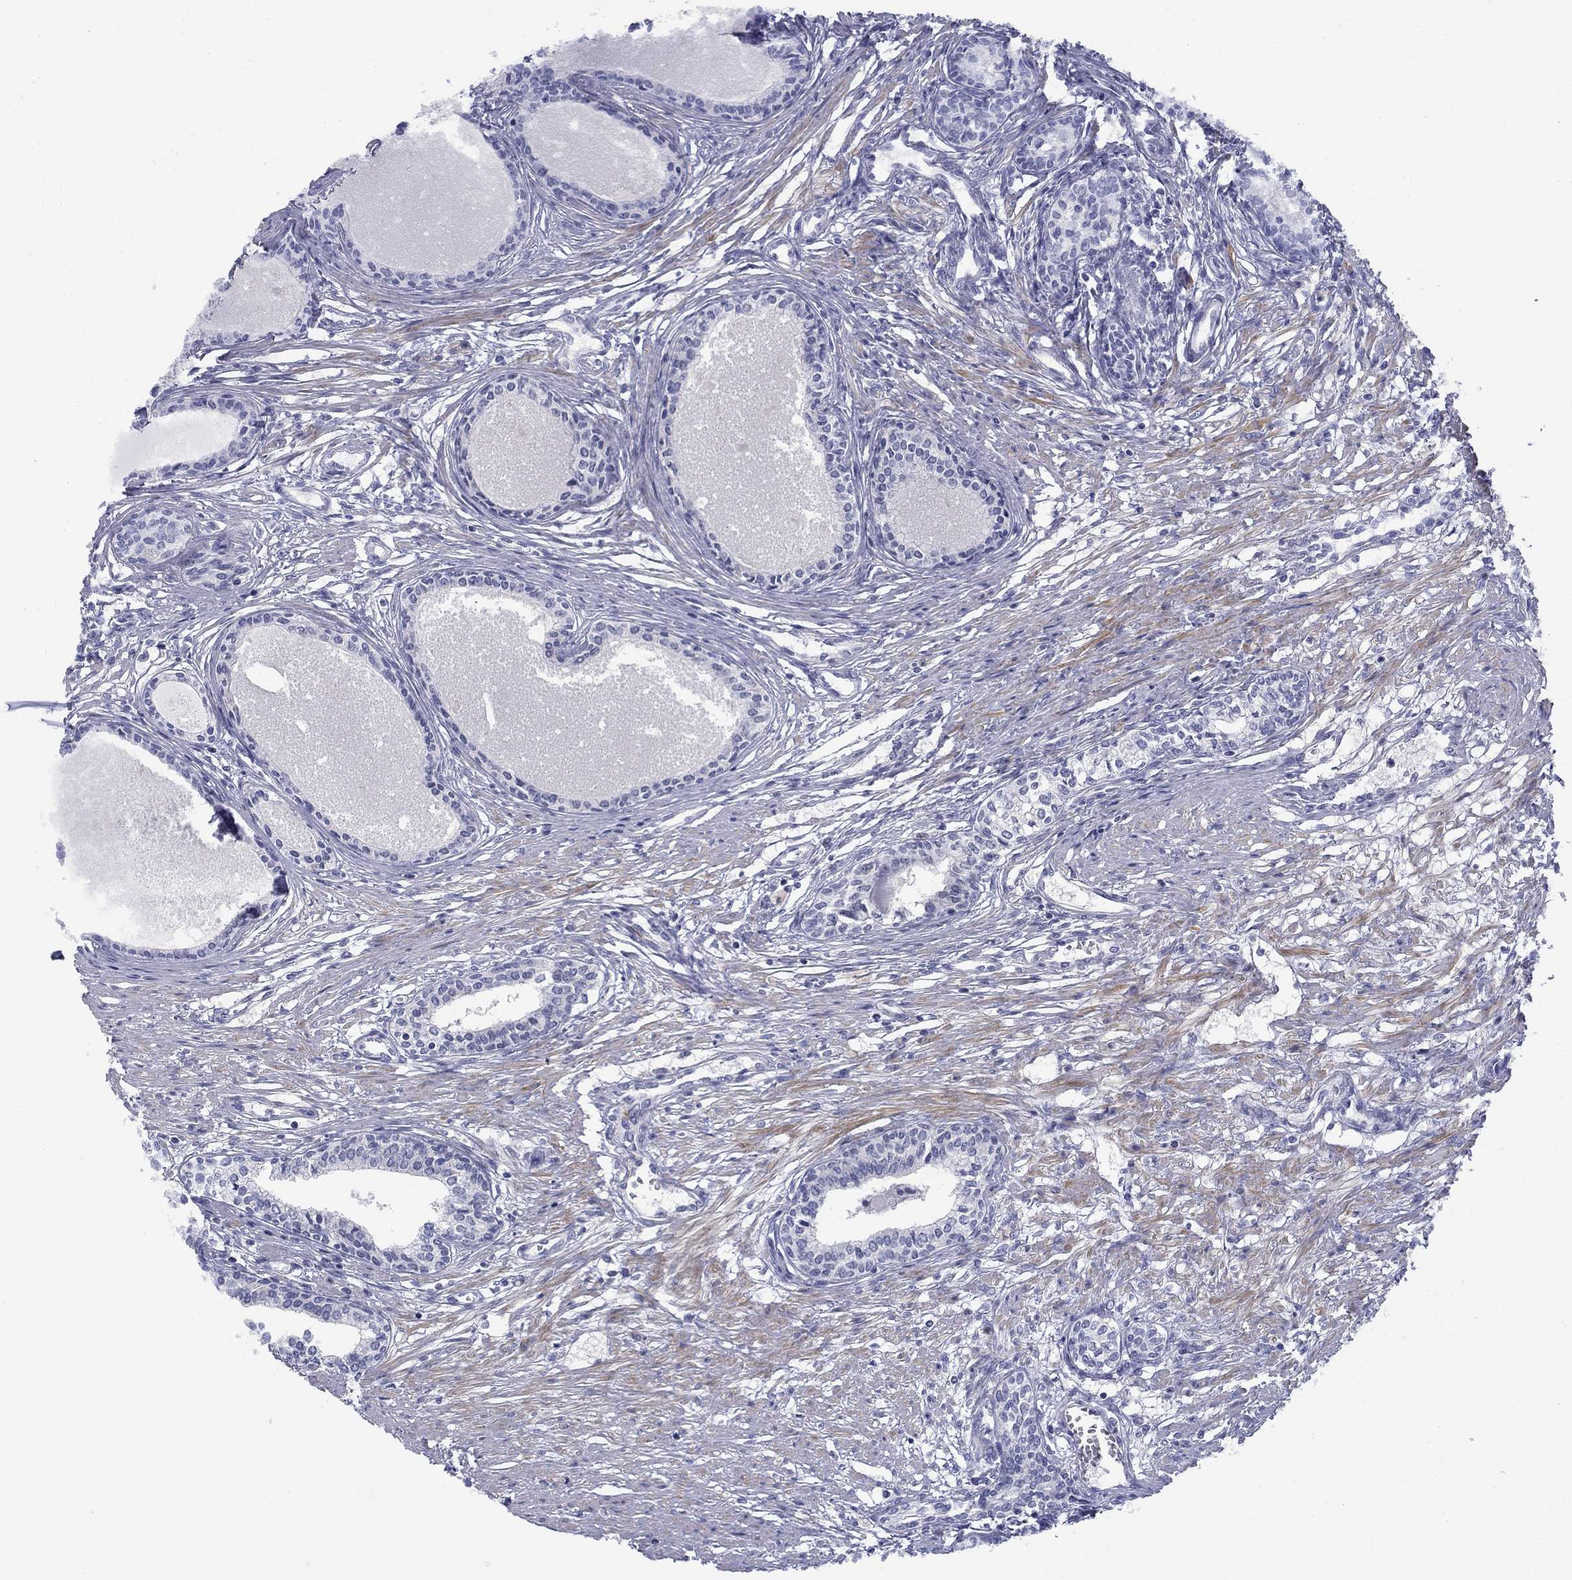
{"staining": {"intensity": "negative", "quantity": "none", "location": "none"}, "tissue": "prostate", "cell_type": "Glandular cells", "image_type": "normal", "snomed": [{"axis": "morphology", "description": "Normal tissue, NOS"}, {"axis": "topography", "description": "Prostate"}], "caption": "Immunohistochemical staining of normal human prostate exhibits no significant staining in glandular cells.", "gene": "TIGD4", "patient": {"sex": "male", "age": 60}}